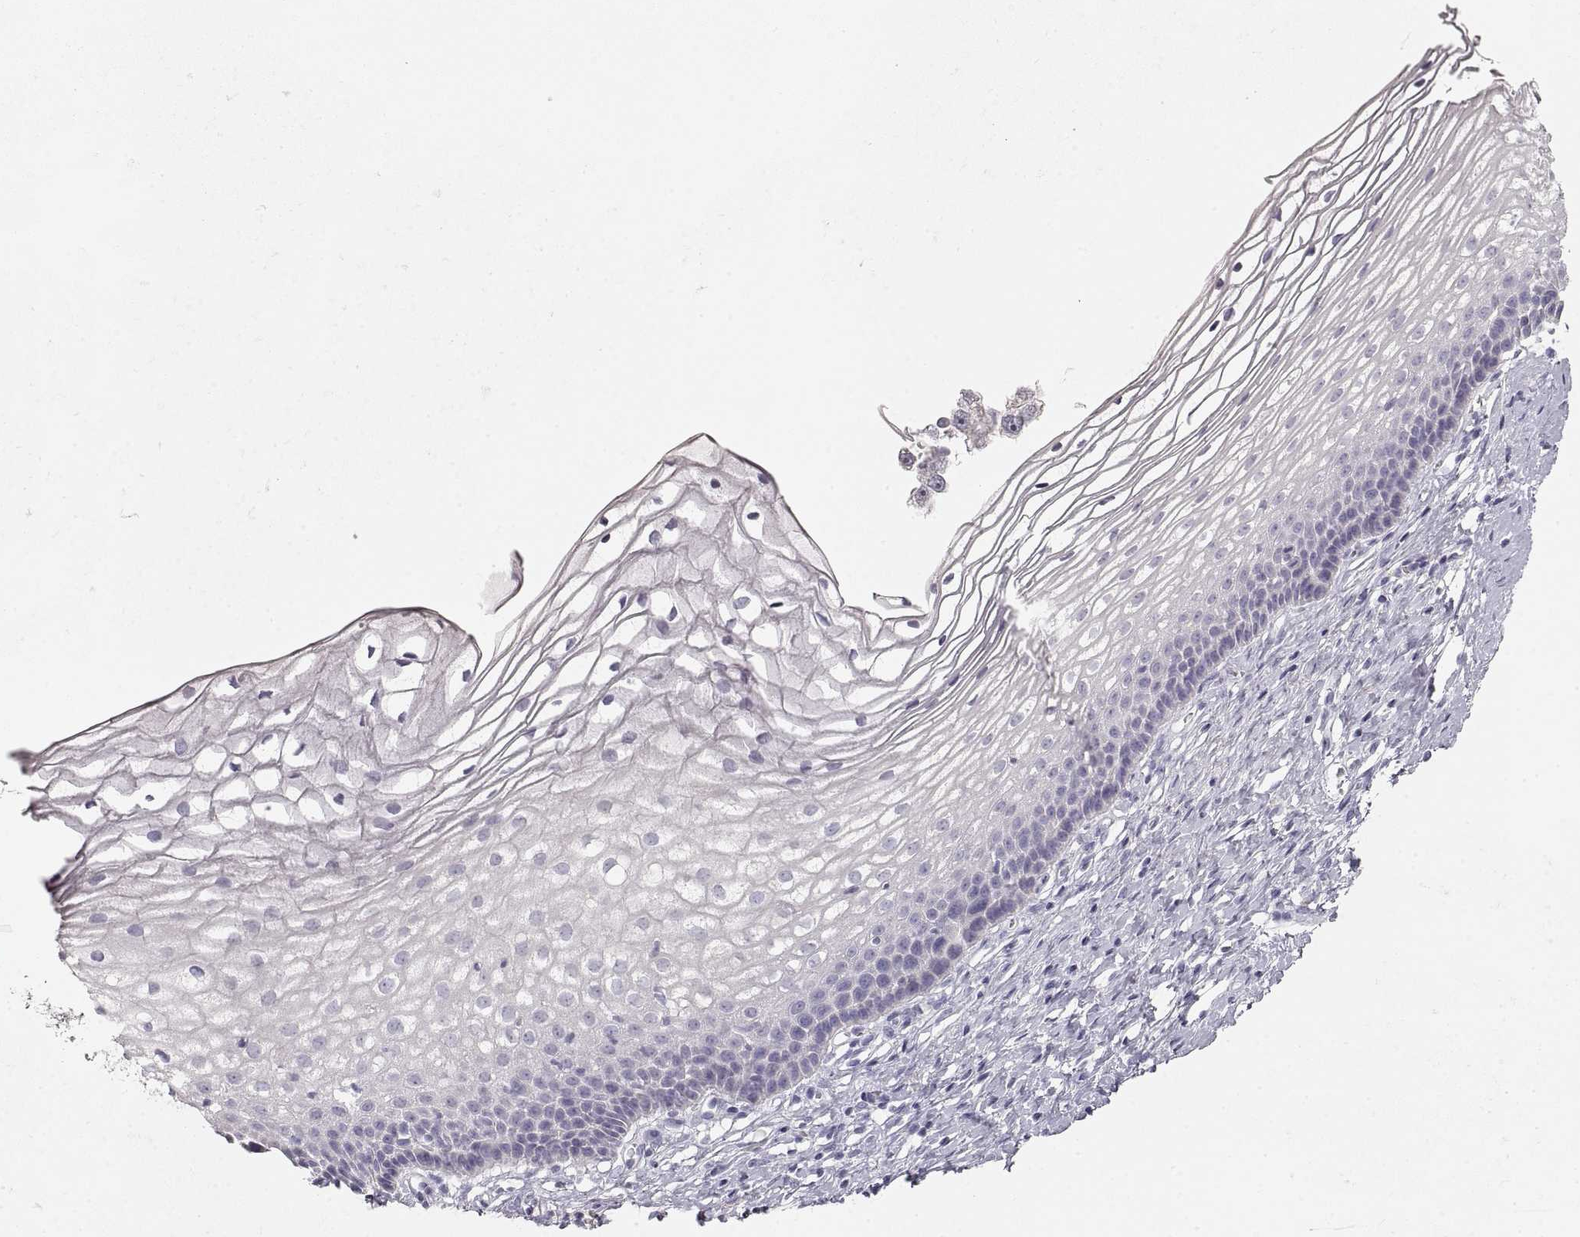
{"staining": {"intensity": "negative", "quantity": "none", "location": "none"}, "tissue": "cervix", "cell_type": "Glandular cells", "image_type": "normal", "snomed": [{"axis": "morphology", "description": "Normal tissue, NOS"}, {"axis": "topography", "description": "Cervix"}], "caption": "Immunohistochemical staining of benign human cervix exhibits no significant staining in glandular cells.", "gene": "ZP3", "patient": {"sex": "female", "age": 39}}